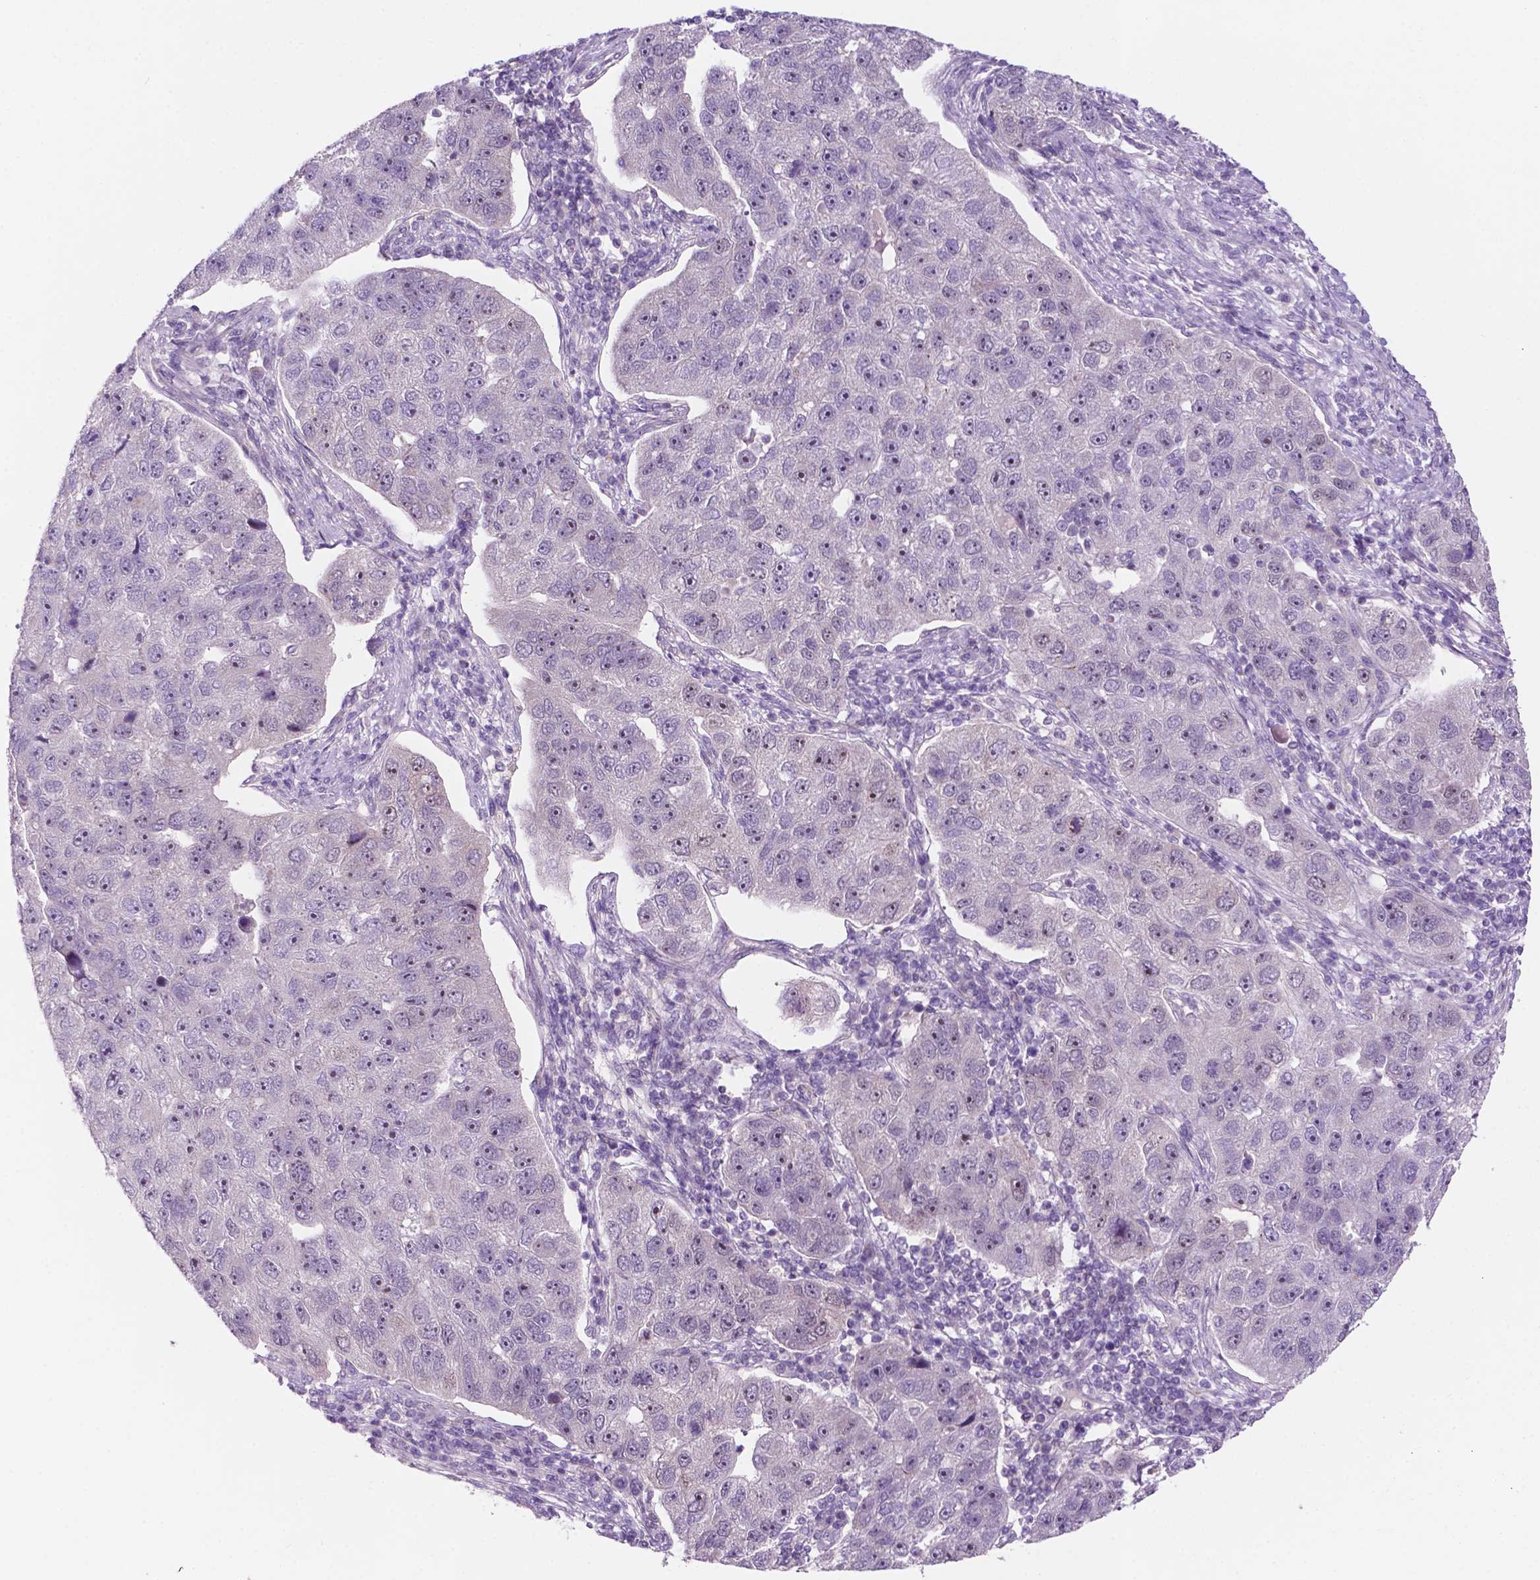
{"staining": {"intensity": "weak", "quantity": "25%-75%", "location": "nuclear"}, "tissue": "pancreatic cancer", "cell_type": "Tumor cells", "image_type": "cancer", "snomed": [{"axis": "morphology", "description": "Adenocarcinoma, NOS"}, {"axis": "topography", "description": "Pancreas"}], "caption": "An IHC image of neoplastic tissue is shown. Protein staining in brown shows weak nuclear positivity in adenocarcinoma (pancreatic) within tumor cells. (DAB = brown stain, brightfield microscopy at high magnification).", "gene": "FAM50B", "patient": {"sex": "female", "age": 61}}